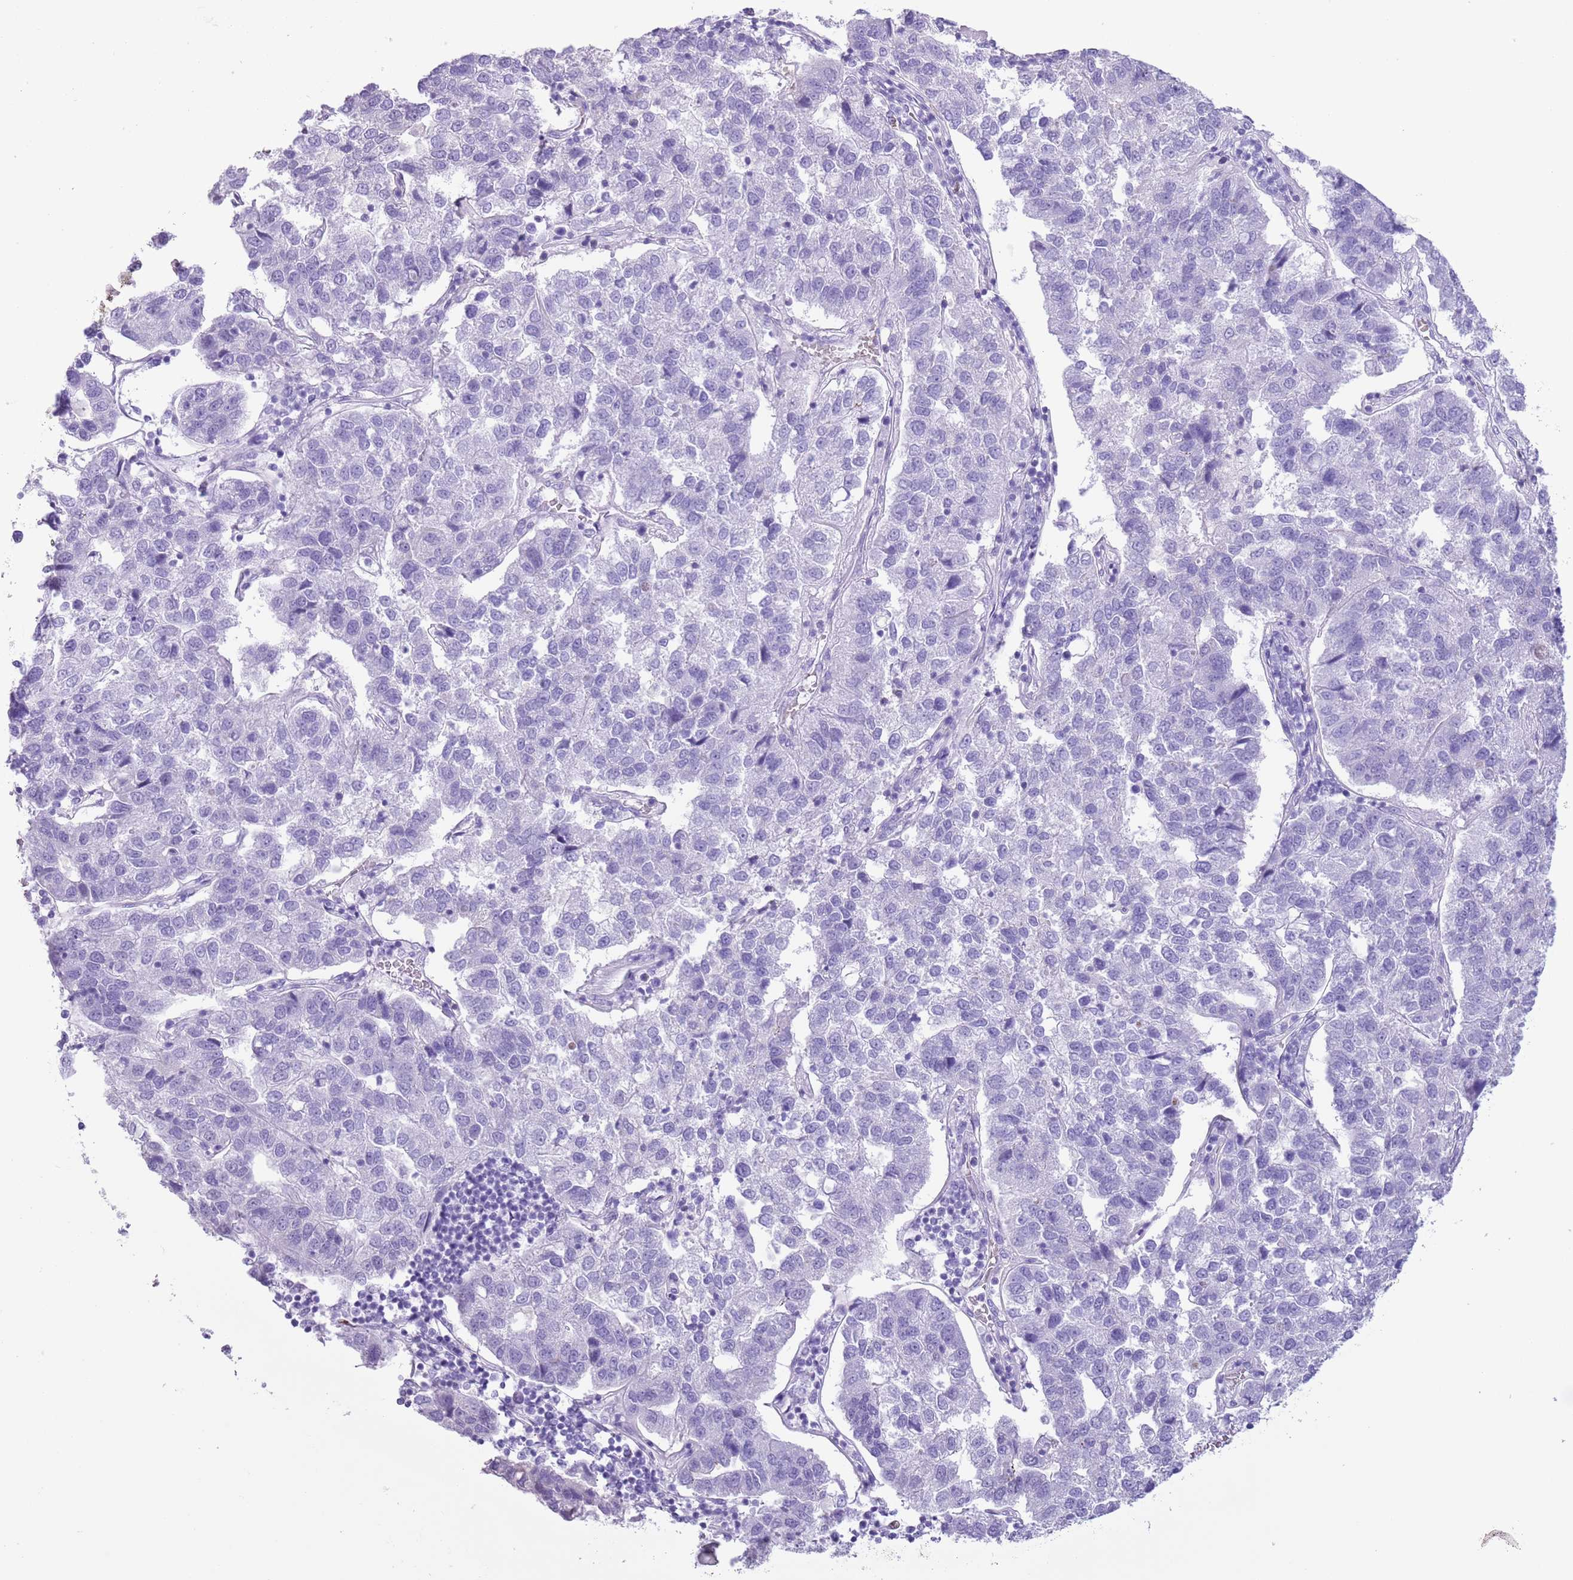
{"staining": {"intensity": "negative", "quantity": "none", "location": "none"}, "tissue": "pancreatic cancer", "cell_type": "Tumor cells", "image_type": "cancer", "snomed": [{"axis": "morphology", "description": "Adenocarcinoma, NOS"}, {"axis": "topography", "description": "Pancreas"}], "caption": "Tumor cells are negative for brown protein staining in adenocarcinoma (pancreatic).", "gene": "SLC7A14", "patient": {"sex": "female", "age": 61}}